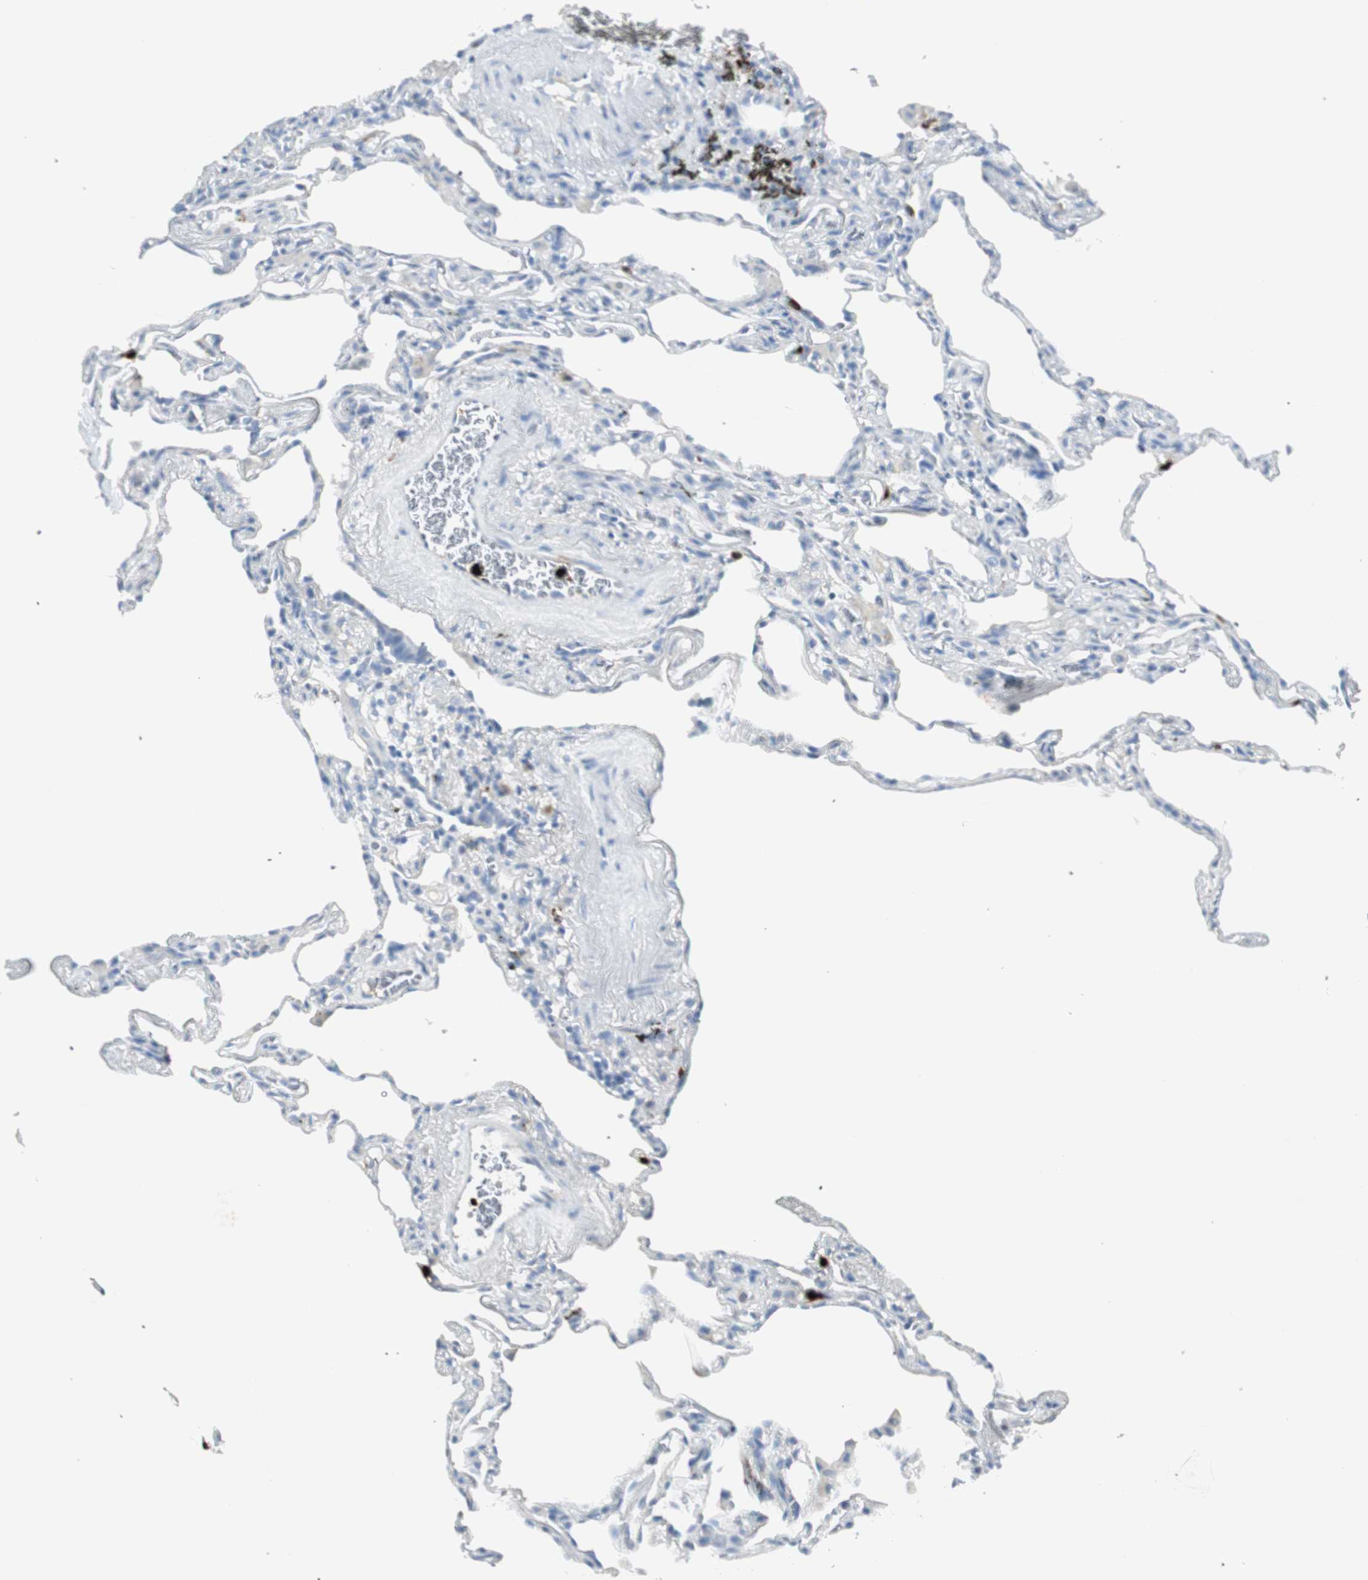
{"staining": {"intensity": "negative", "quantity": "none", "location": "none"}, "tissue": "lung", "cell_type": "Alveolar cells", "image_type": "normal", "snomed": [{"axis": "morphology", "description": "Normal tissue, NOS"}, {"axis": "morphology", "description": "Inflammation, NOS"}, {"axis": "topography", "description": "Lung"}], "caption": "Immunohistochemistry (IHC) of normal lung displays no positivity in alveolar cells. Nuclei are stained in blue.", "gene": "PRTN3", "patient": {"sex": "male", "age": 69}}